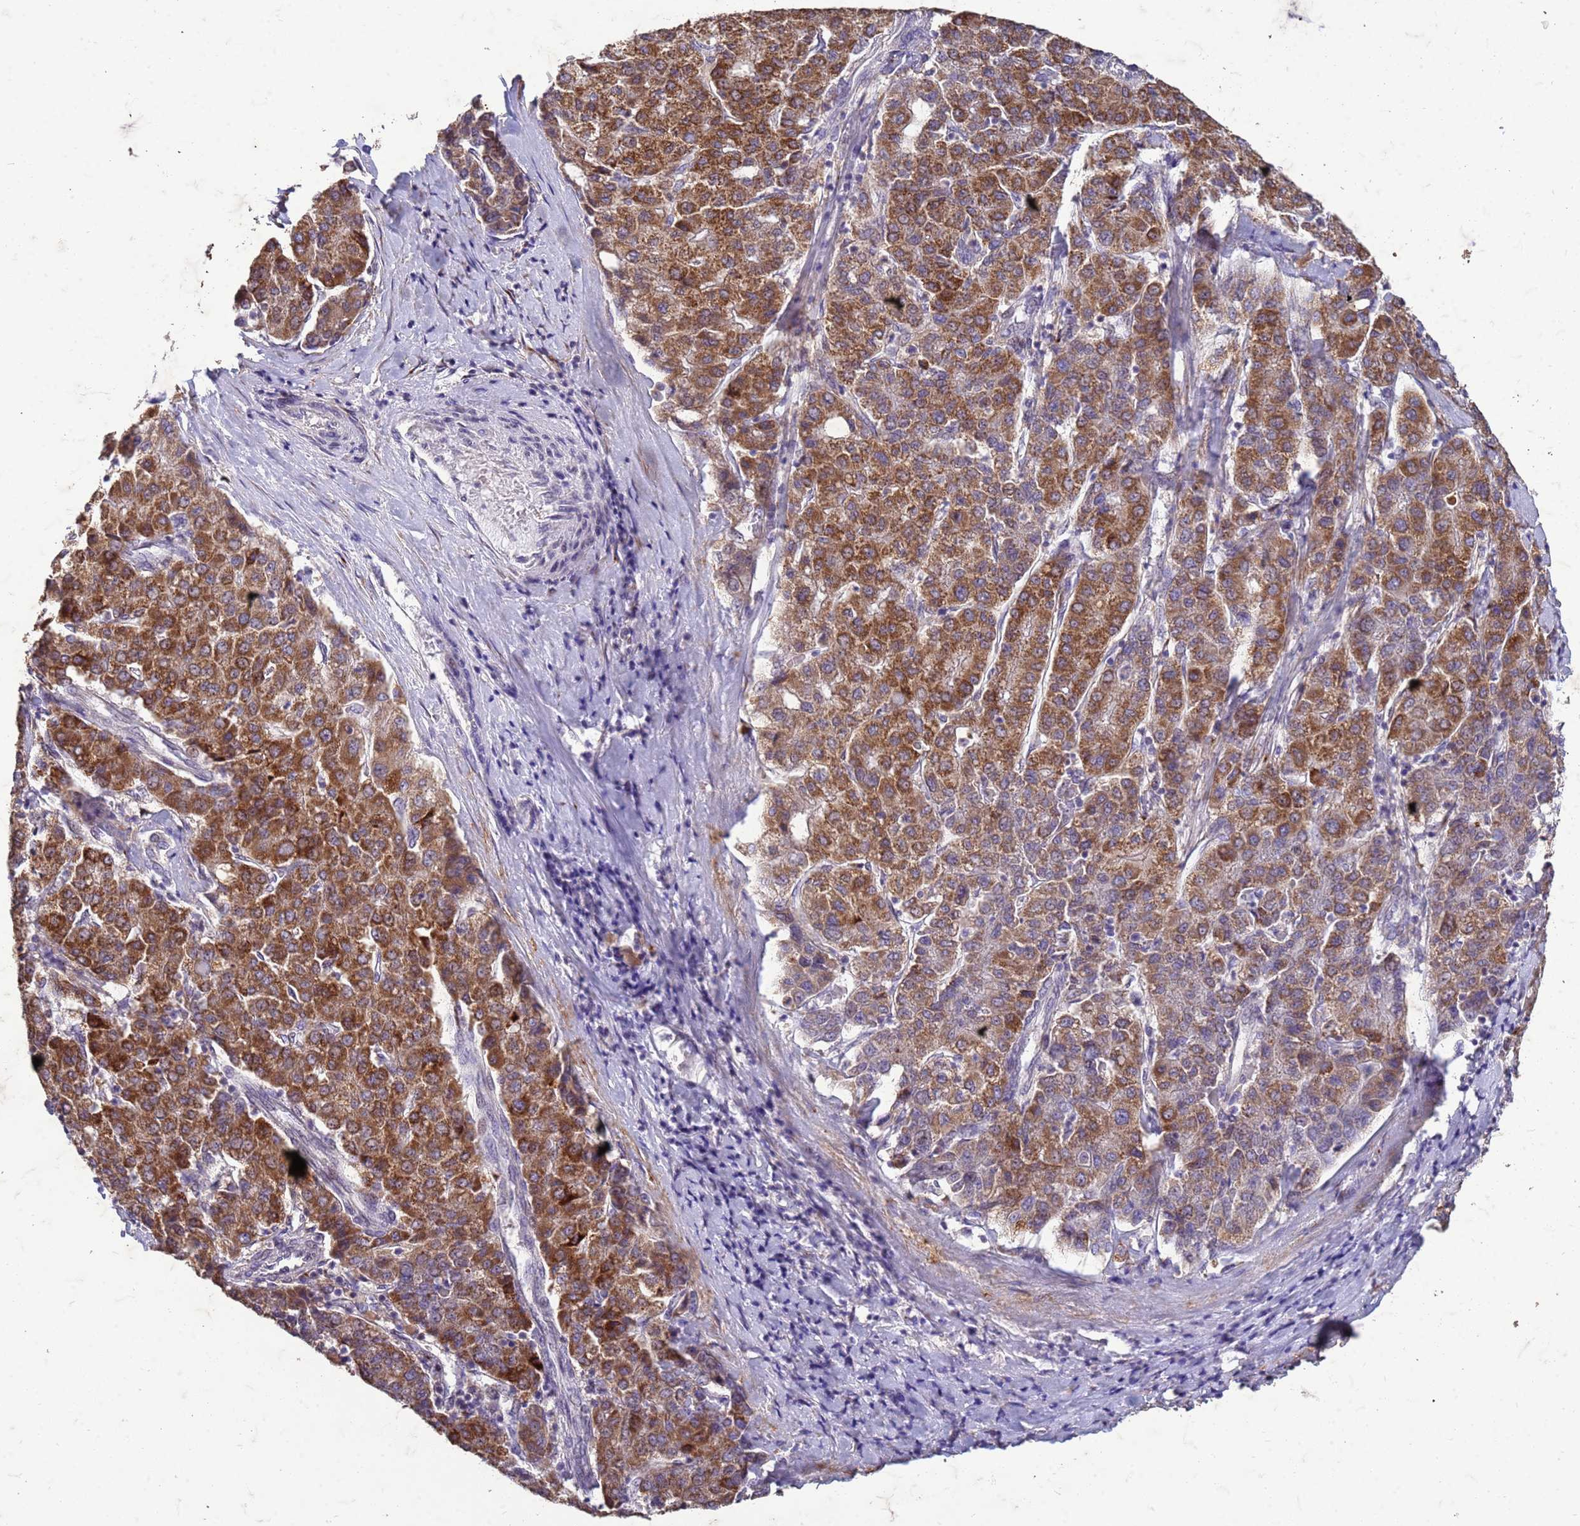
{"staining": {"intensity": "moderate", "quantity": ">75%", "location": "cytoplasmic/membranous"}, "tissue": "liver cancer", "cell_type": "Tumor cells", "image_type": "cancer", "snomed": [{"axis": "morphology", "description": "Carcinoma, Hepatocellular, NOS"}, {"axis": "topography", "description": "Liver"}], "caption": "Moderate cytoplasmic/membranous expression is identified in about >75% of tumor cells in hepatocellular carcinoma (liver). The protein of interest is shown in brown color, while the nuclei are stained blue.", "gene": "SLC25A15", "patient": {"sex": "male", "age": 65}}